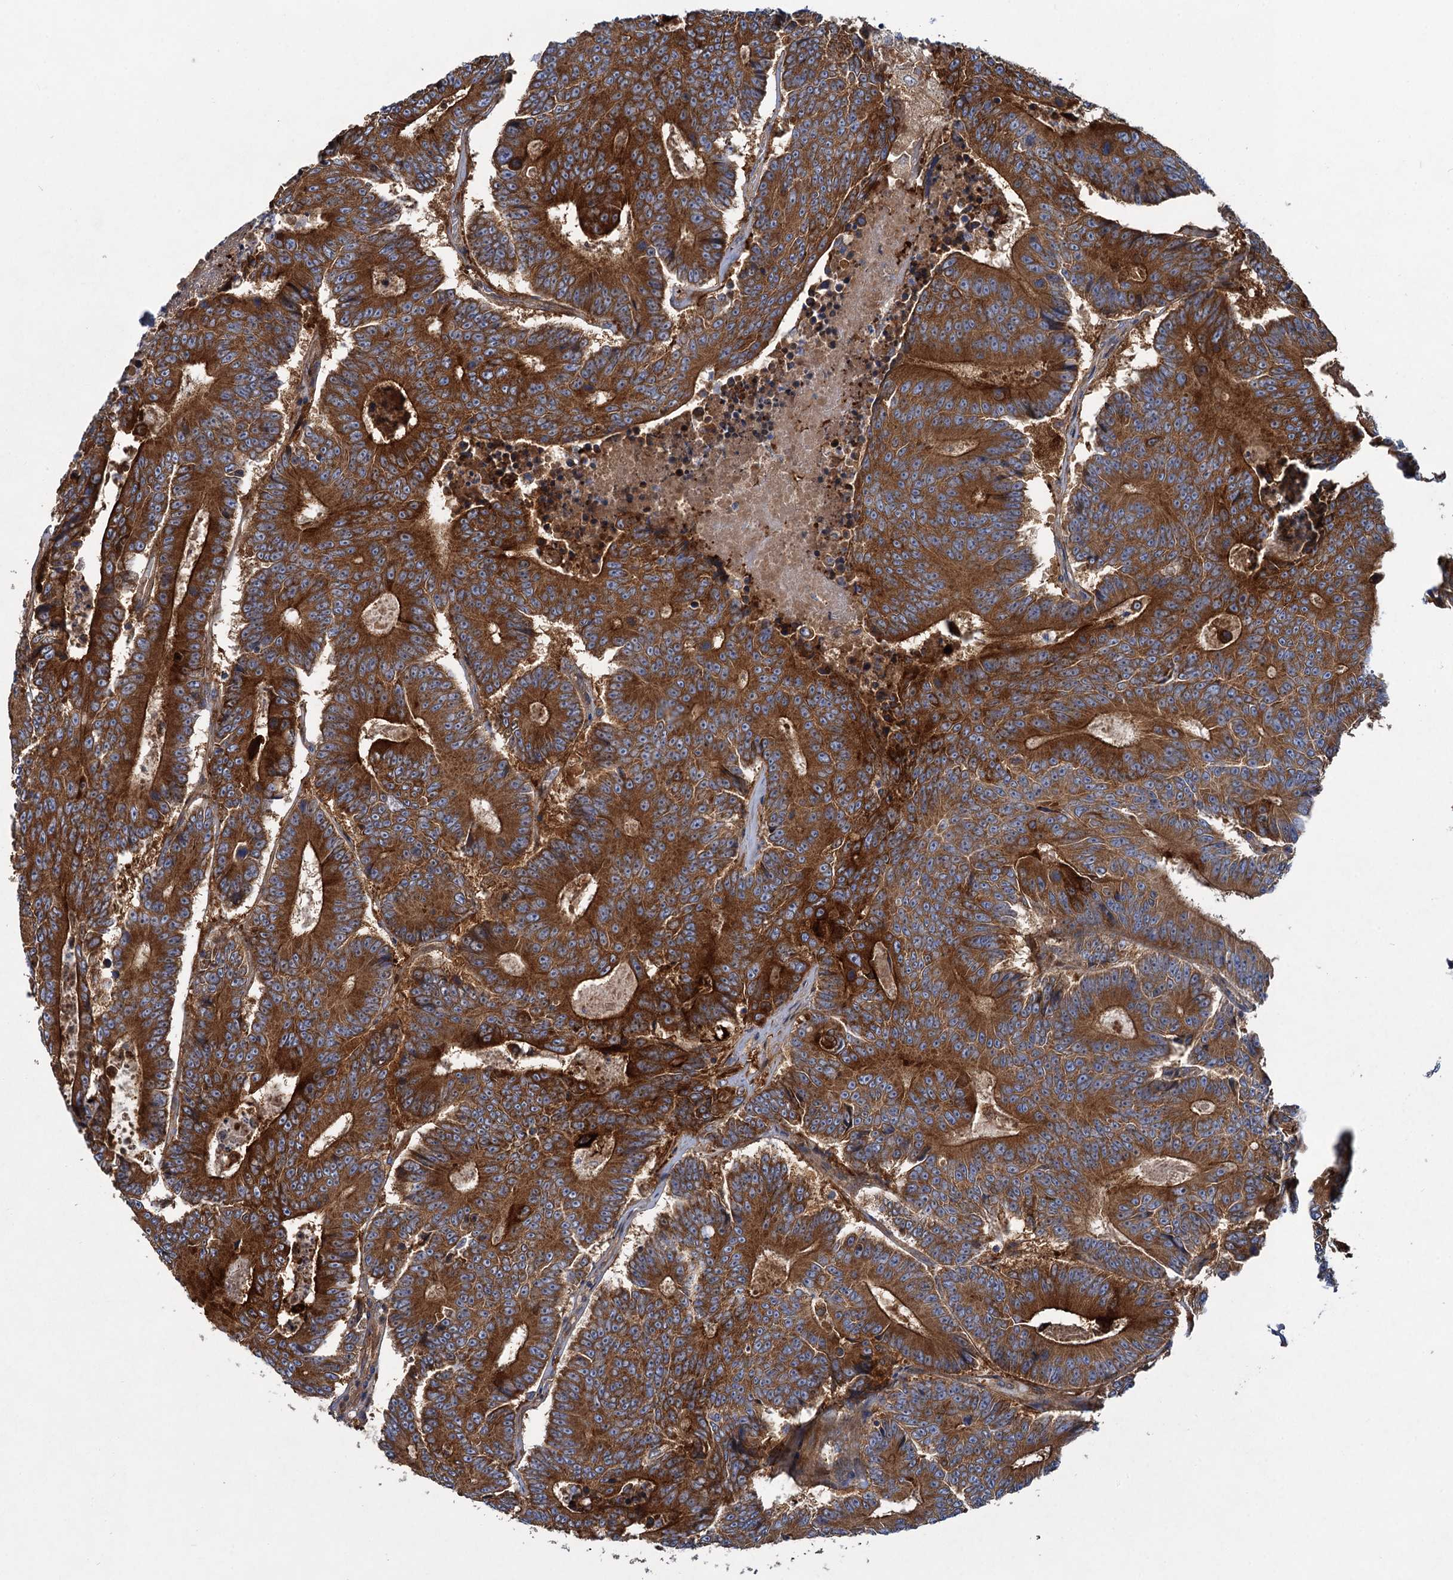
{"staining": {"intensity": "strong", "quantity": ">75%", "location": "cytoplasmic/membranous"}, "tissue": "colorectal cancer", "cell_type": "Tumor cells", "image_type": "cancer", "snomed": [{"axis": "morphology", "description": "Adenocarcinoma, NOS"}, {"axis": "topography", "description": "Colon"}], "caption": "The histopathology image displays staining of adenocarcinoma (colorectal), revealing strong cytoplasmic/membranous protein expression (brown color) within tumor cells.", "gene": "ALKBH7", "patient": {"sex": "male", "age": 83}}